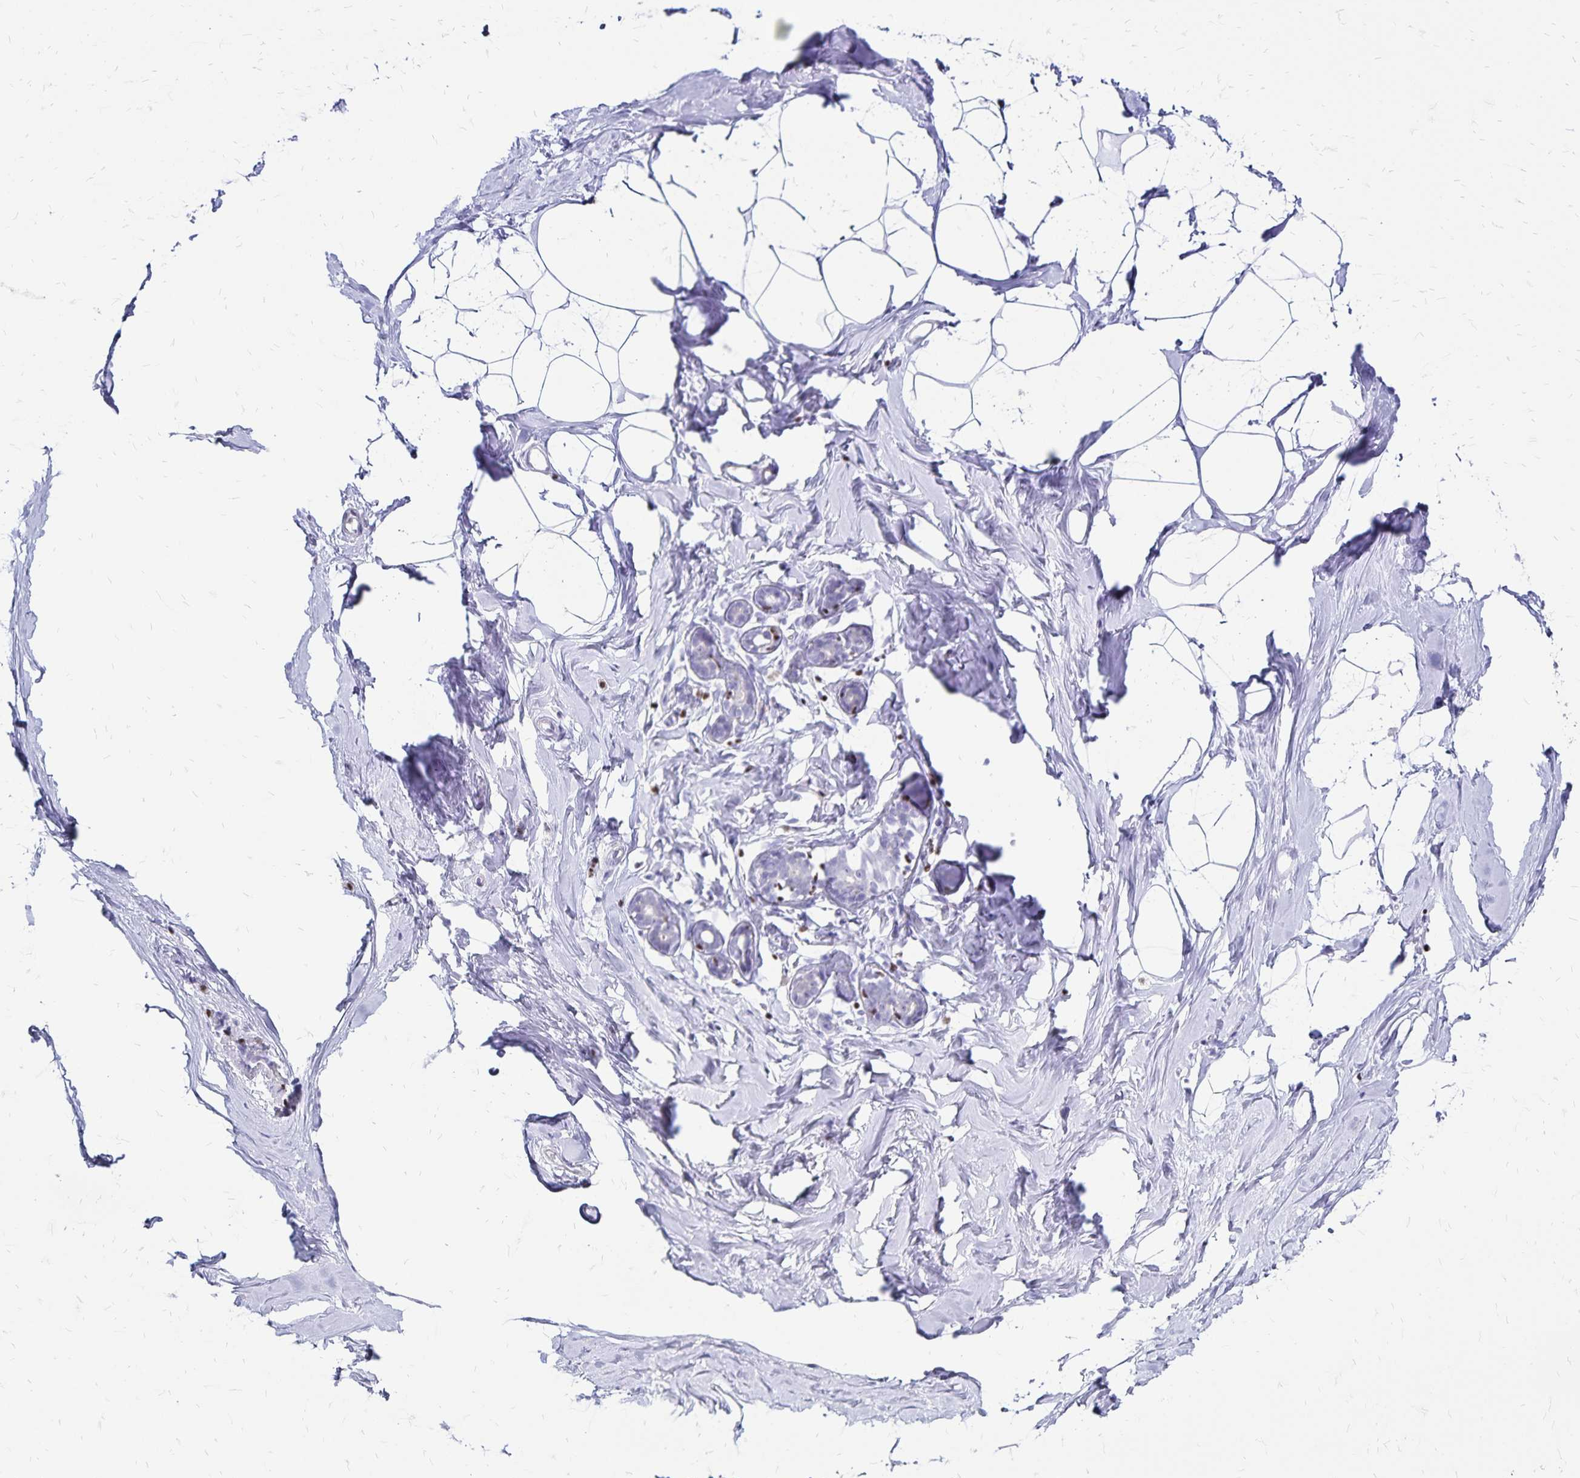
{"staining": {"intensity": "negative", "quantity": "none", "location": "none"}, "tissue": "breast", "cell_type": "Adipocytes", "image_type": "normal", "snomed": [{"axis": "morphology", "description": "Normal tissue, NOS"}, {"axis": "topography", "description": "Breast"}], "caption": "Breast was stained to show a protein in brown. There is no significant staining in adipocytes.", "gene": "IKZF1", "patient": {"sex": "female", "age": 32}}